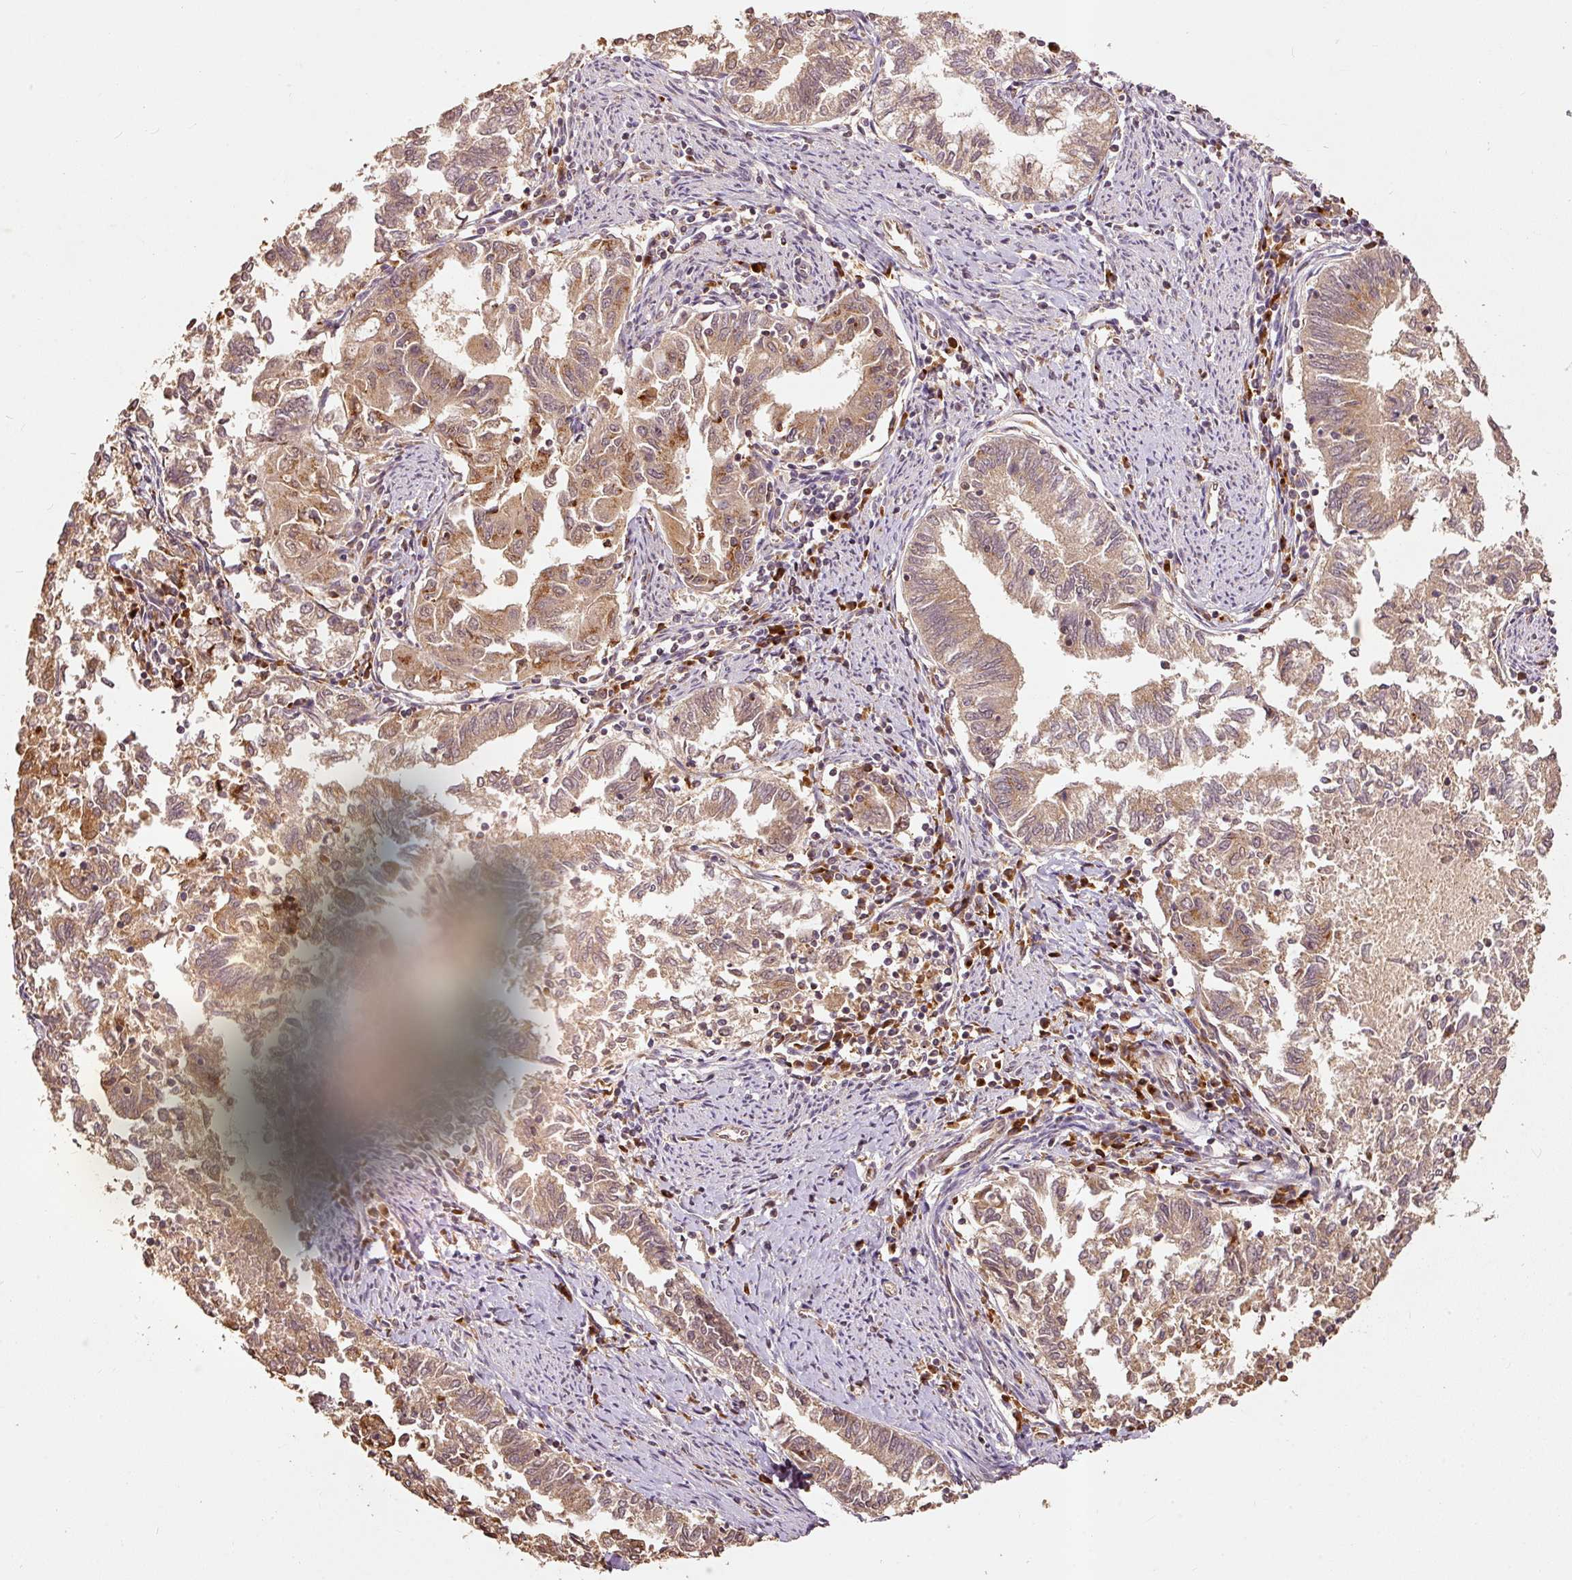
{"staining": {"intensity": "moderate", "quantity": ">75%", "location": "cytoplasmic/membranous"}, "tissue": "endometrial cancer", "cell_type": "Tumor cells", "image_type": "cancer", "snomed": [{"axis": "morphology", "description": "Adenocarcinoma, NOS"}, {"axis": "topography", "description": "Endometrium"}], "caption": "Protein expression analysis of endometrial cancer (adenocarcinoma) demonstrates moderate cytoplasmic/membranous staining in about >75% of tumor cells.", "gene": "FUT8", "patient": {"sex": "female", "age": 79}}